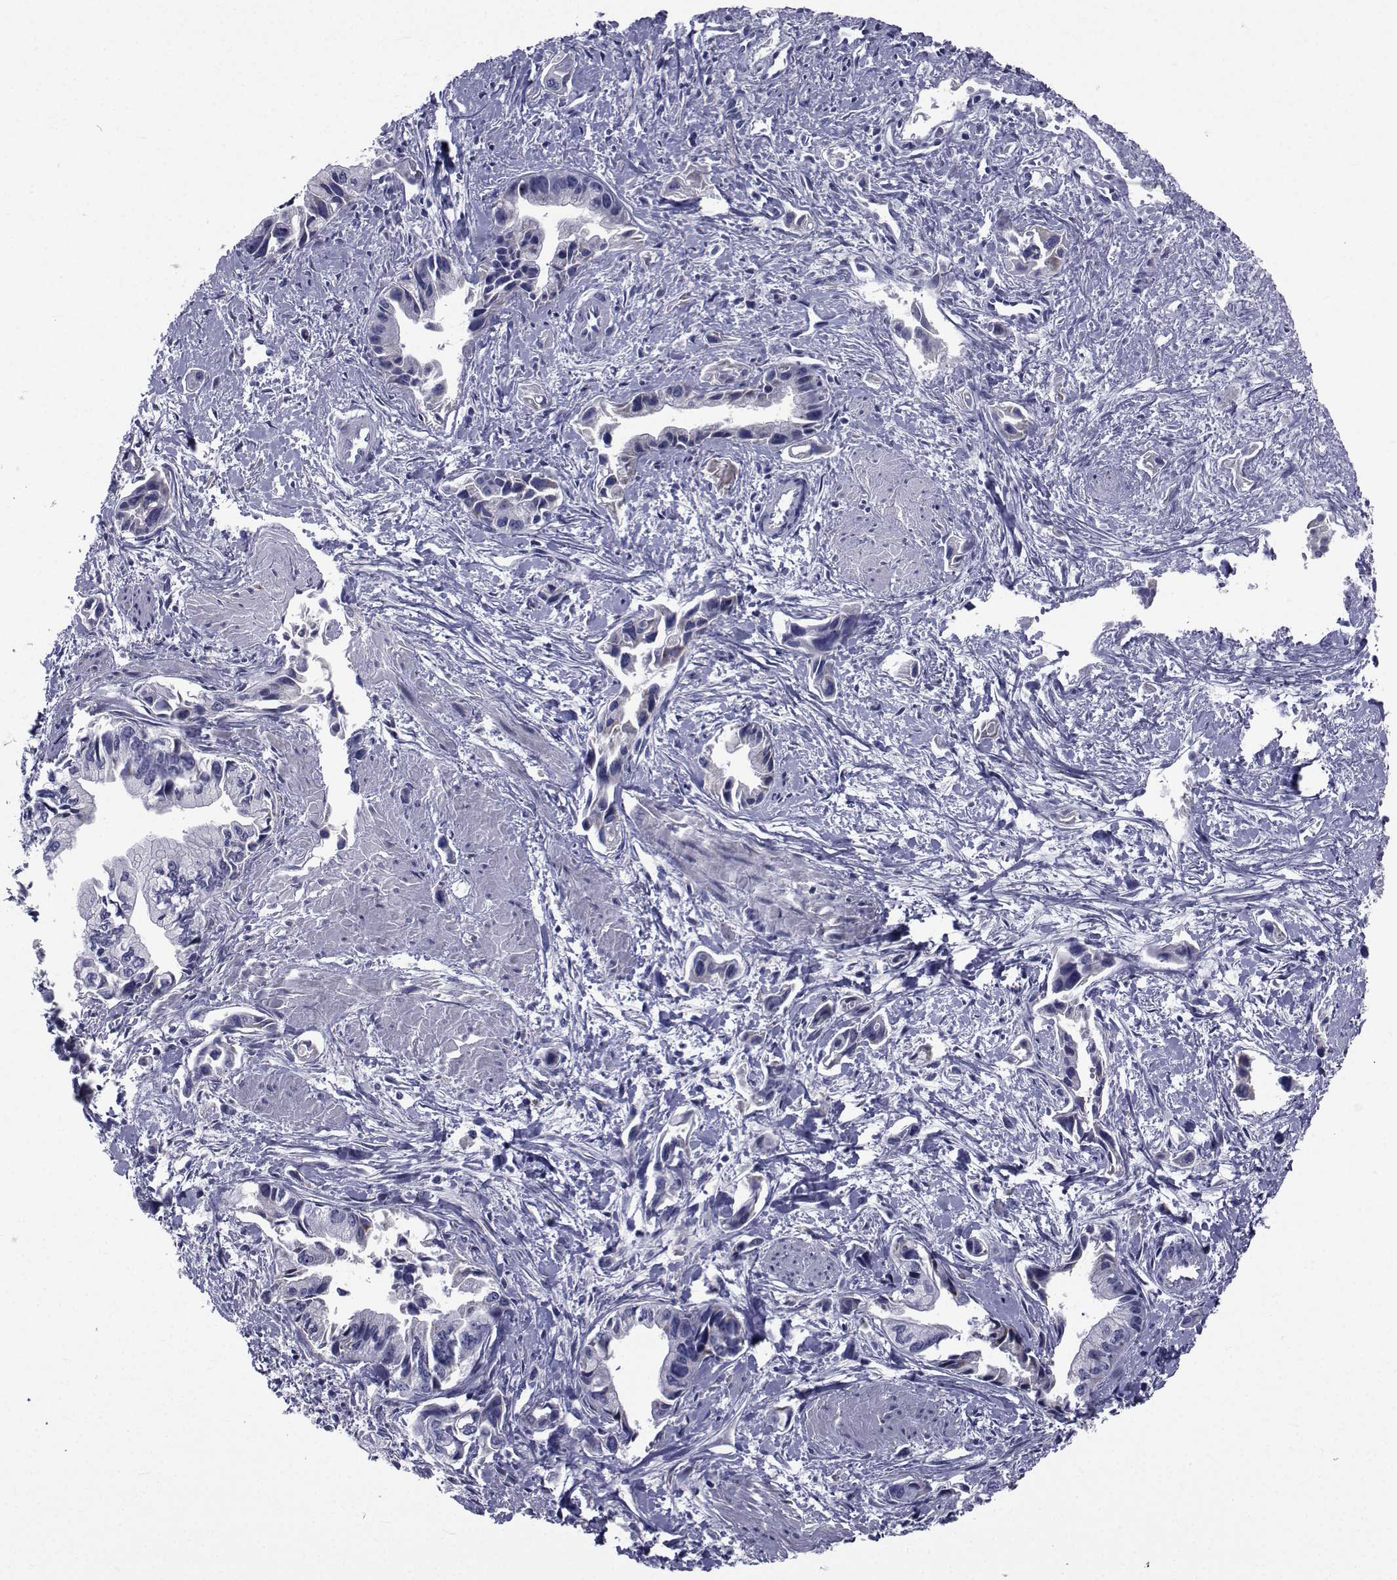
{"staining": {"intensity": "negative", "quantity": "none", "location": "none"}, "tissue": "pancreatic cancer", "cell_type": "Tumor cells", "image_type": "cancer", "snomed": [{"axis": "morphology", "description": "Adenocarcinoma, NOS"}, {"axis": "topography", "description": "Pancreas"}], "caption": "Pancreatic cancer (adenocarcinoma) was stained to show a protein in brown. There is no significant expression in tumor cells.", "gene": "ROPN1", "patient": {"sex": "female", "age": 61}}